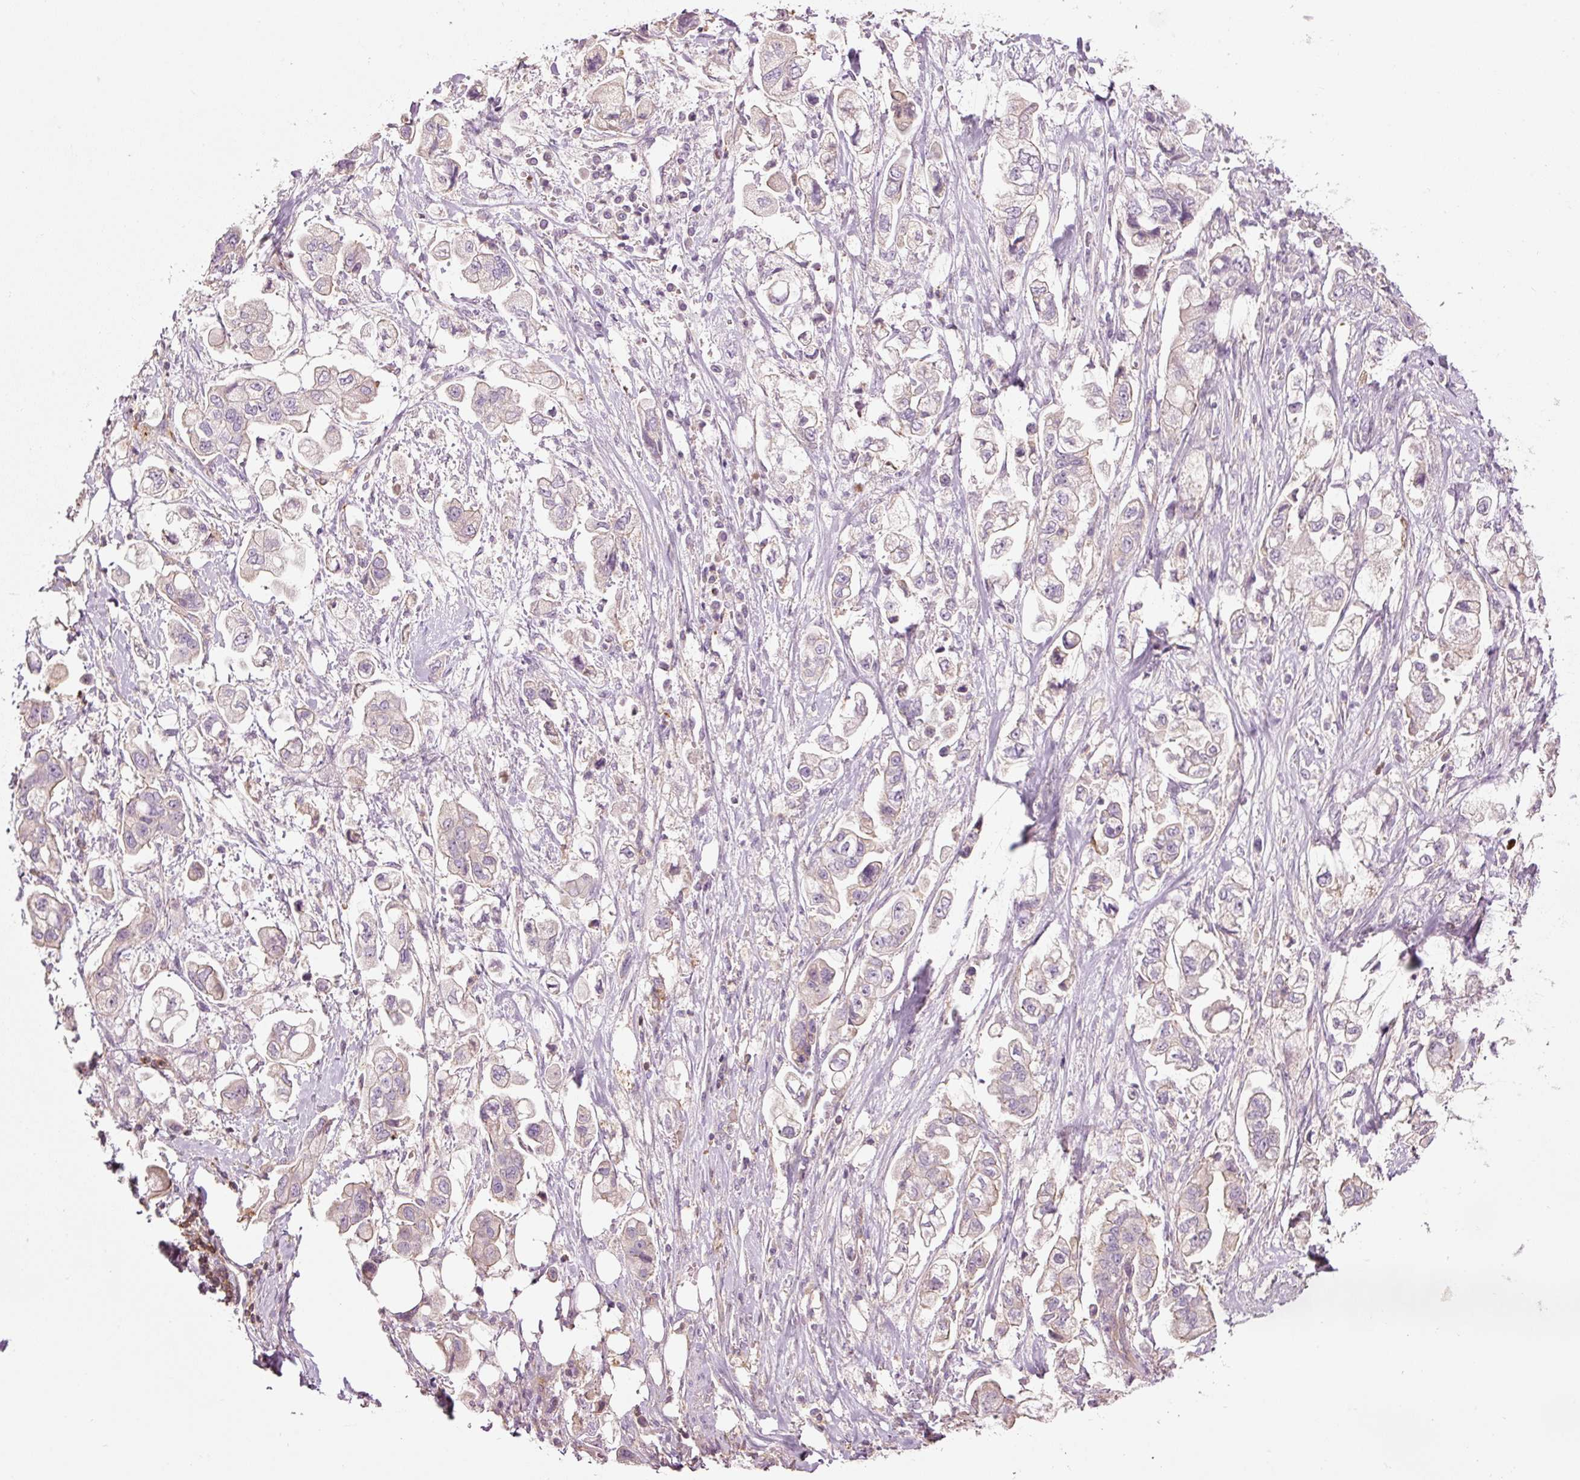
{"staining": {"intensity": "negative", "quantity": "none", "location": "none"}, "tissue": "stomach cancer", "cell_type": "Tumor cells", "image_type": "cancer", "snomed": [{"axis": "morphology", "description": "Adenocarcinoma, NOS"}, {"axis": "topography", "description": "Stomach"}], "caption": "The photomicrograph reveals no significant staining in tumor cells of adenocarcinoma (stomach).", "gene": "SIPA1", "patient": {"sex": "male", "age": 62}}